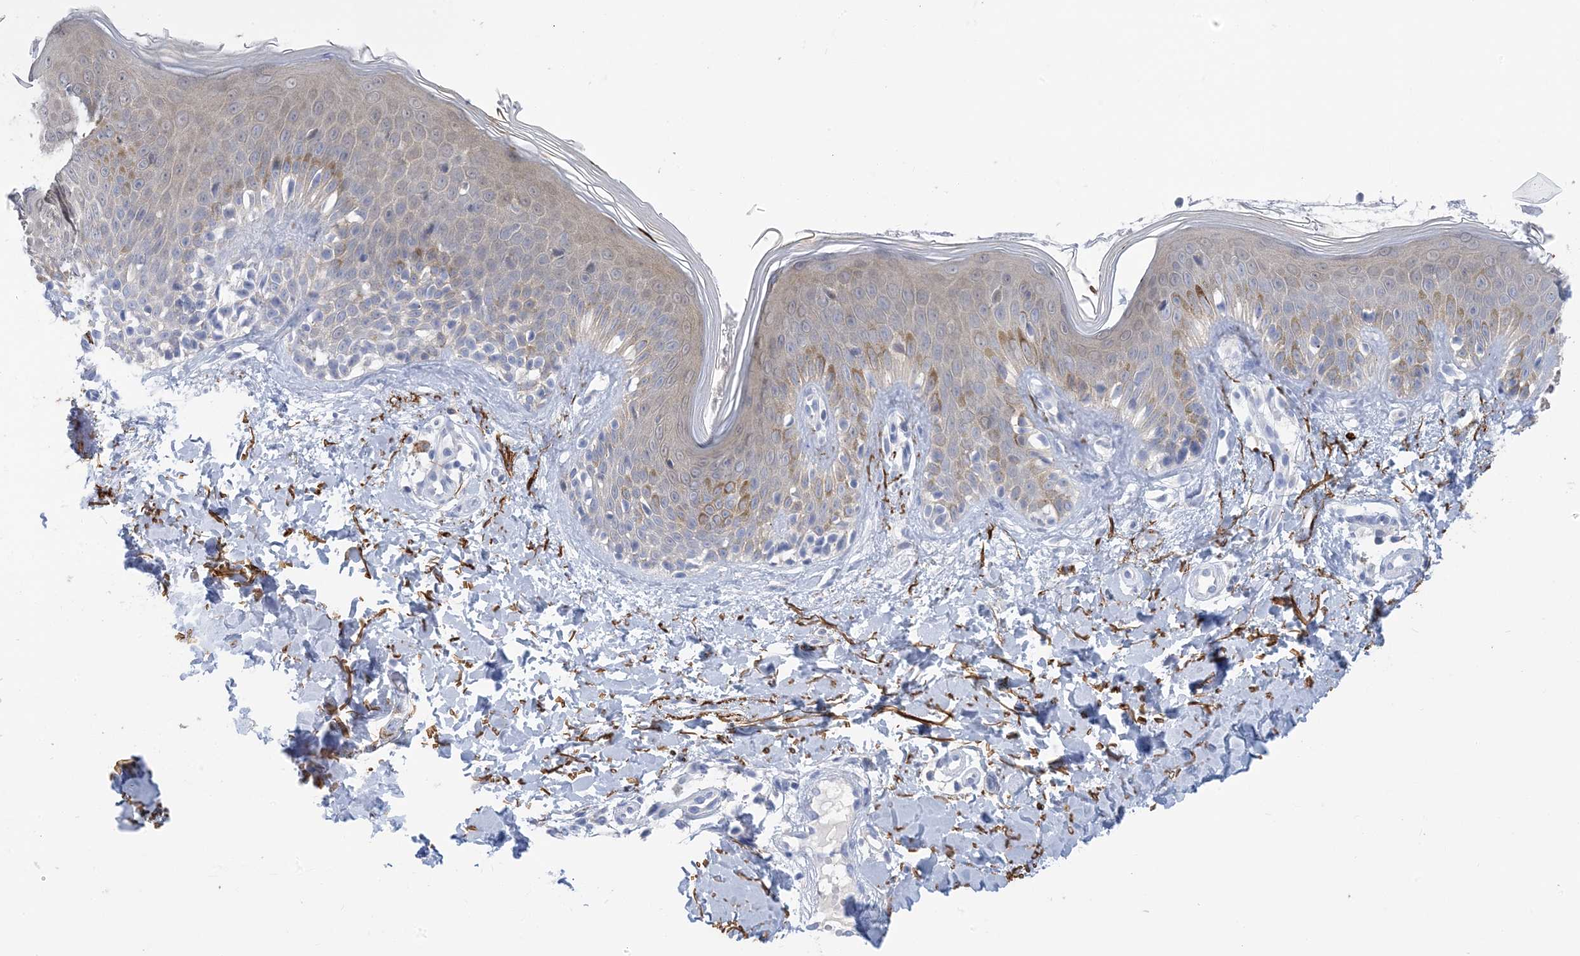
{"staining": {"intensity": "negative", "quantity": "none", "location": "none"}, "tissue": "skin", "cell_type": "Fibroblasts", "image_type": "normal", "snomed": [{"axis": "morphology", "description": "Normal tissue, NOS"}, {"axis": "topography", "description": "Skin"}], "caption": "High power microscopy micrograph of an immunohistochemistry image of benign skin, revealing no significant positivity in fibroblasts. (Brightfield microscopy of DAB immunohistochemistry (IHC) at high magnification).", "gene": "SH3YL1", "patient": {"sex": "male", "age": 37}}